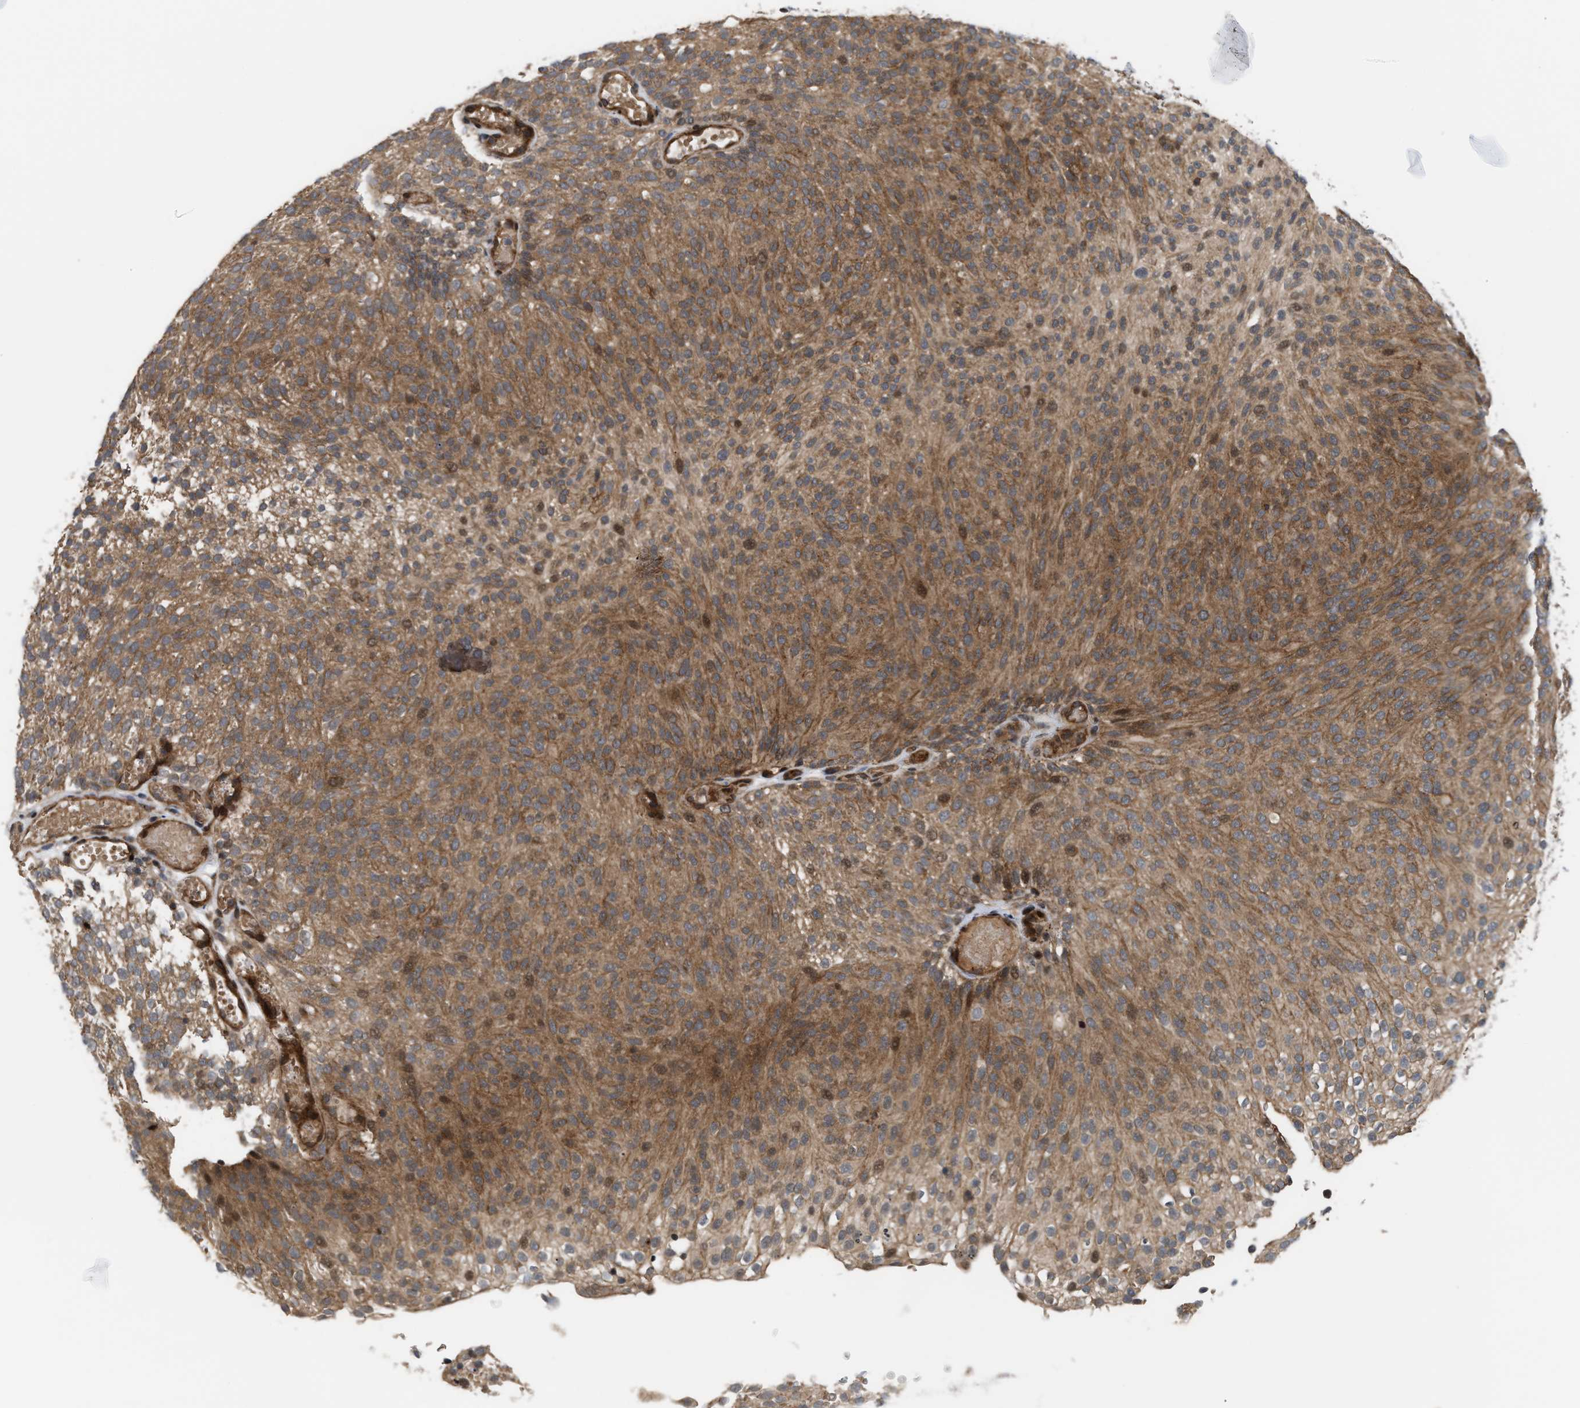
{"staining": {"intensity": "moderate", "quantity": ">75%", "location": "cytoplasmic/membranous,nuclear"}, "tissue": "urothelial cancer", "cell_type": "Tumor cells", "image_type": "cancer", "snomed": [{"axis": "morphology", "description": "Urothelial carcinoma, Low grade"}, {"axis": "topography", "description": "Urinary bladder"}], "caption": "Urothelial carcinoma (low-grade) stained with IHC reveals moderate cytoplasmic/membranous and nuclear staining in about >75% of tumor cells. Immunohistochemistry stains the protein of interest in brown and the nuclei are stained blue.", "gene": "STAU2", "patient": {"sex": "male", "age": 78}}